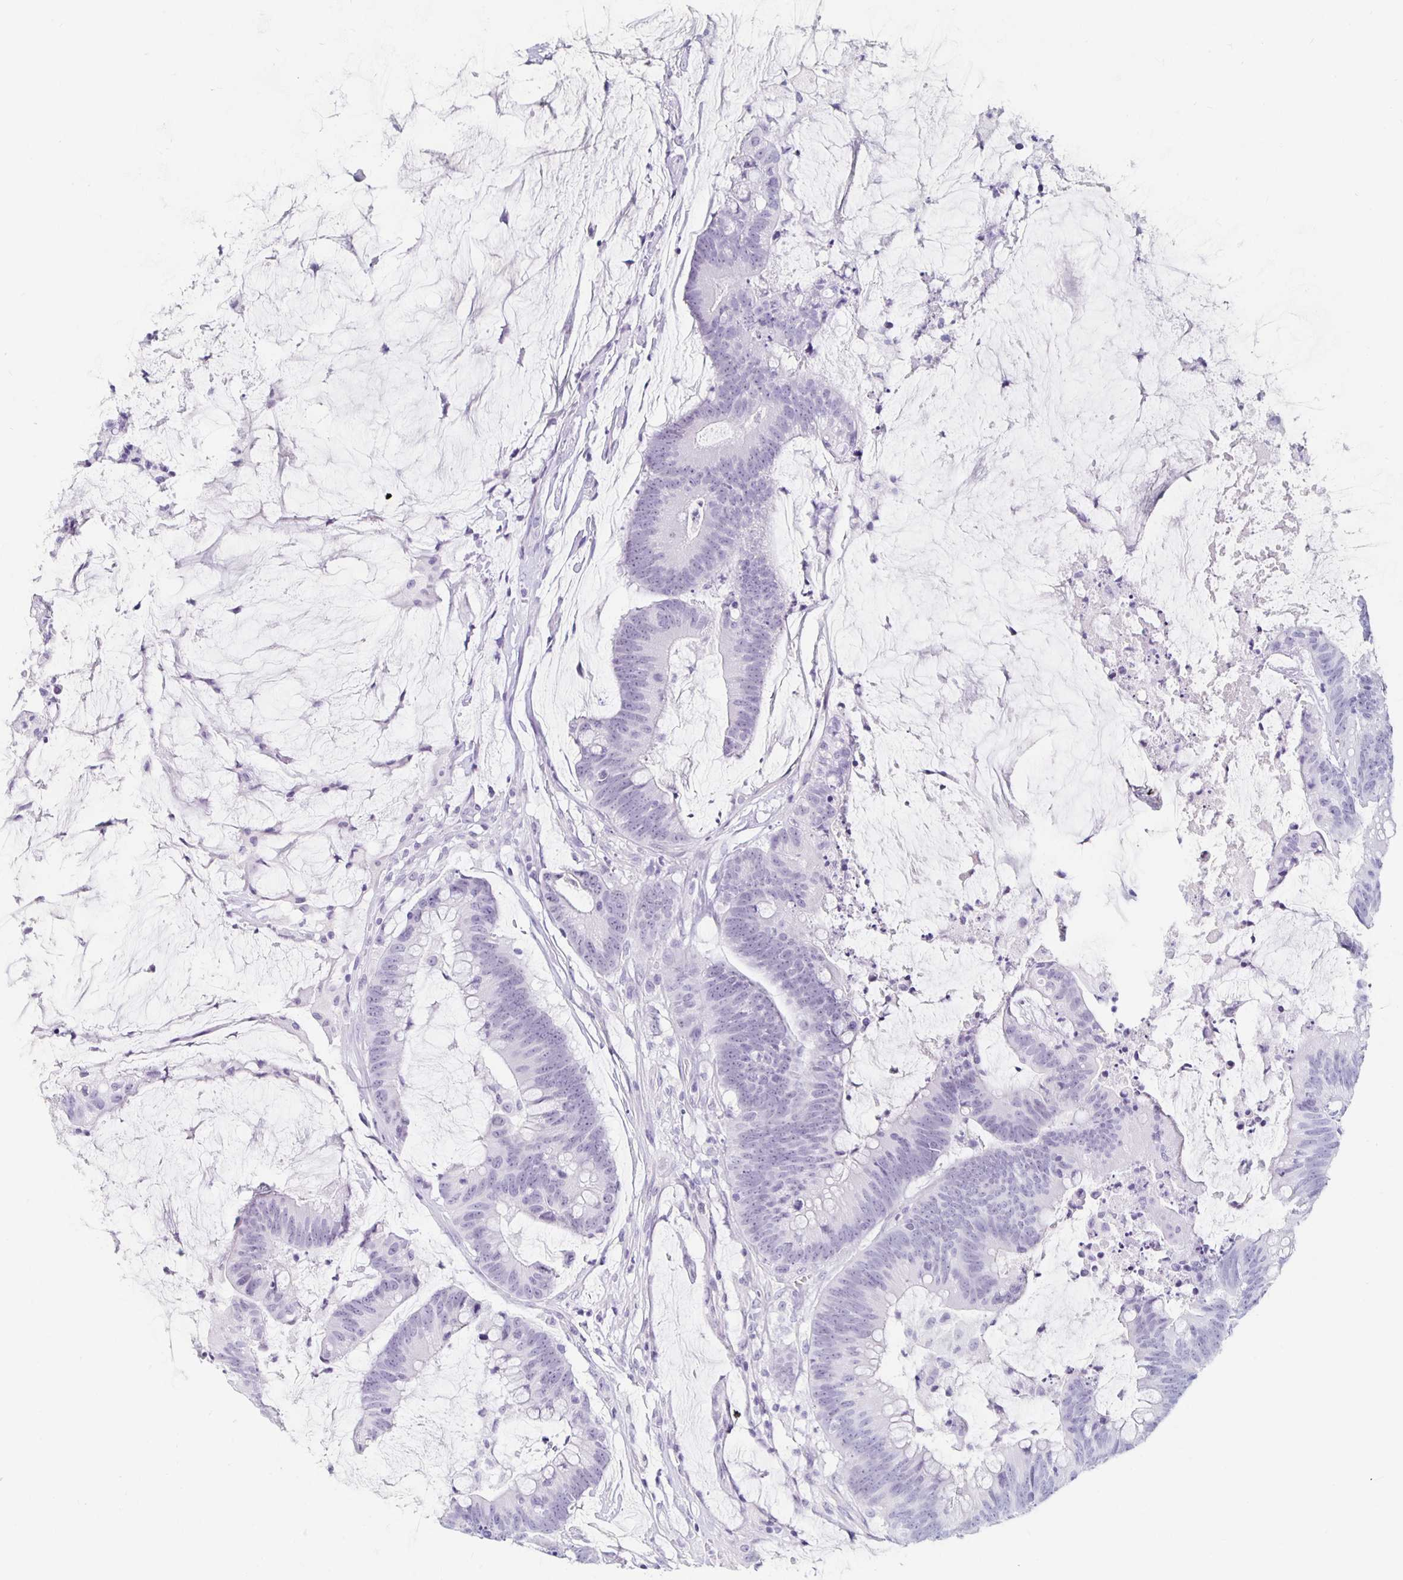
{"staining": {"intensity": "negative", "quantity": "none", "location": "none"}, "tissue": "colorectal cancer", "cell_type": "Tumor cells", "image_type": "cancer", "snomed": [{"axis": "morphology", "description": "Adenocarcinoma, NOS"}, {"axis": "topography", "description": "Colon"}], "caption": "Immunohistochemistry of human colorectal cancer reveals no staining in tumor cells. (DAB immunohistochemistry with hematoxylin counter stain).", "gene": "KCNQ2", "patient": {"sex": "male", "age": 62}}